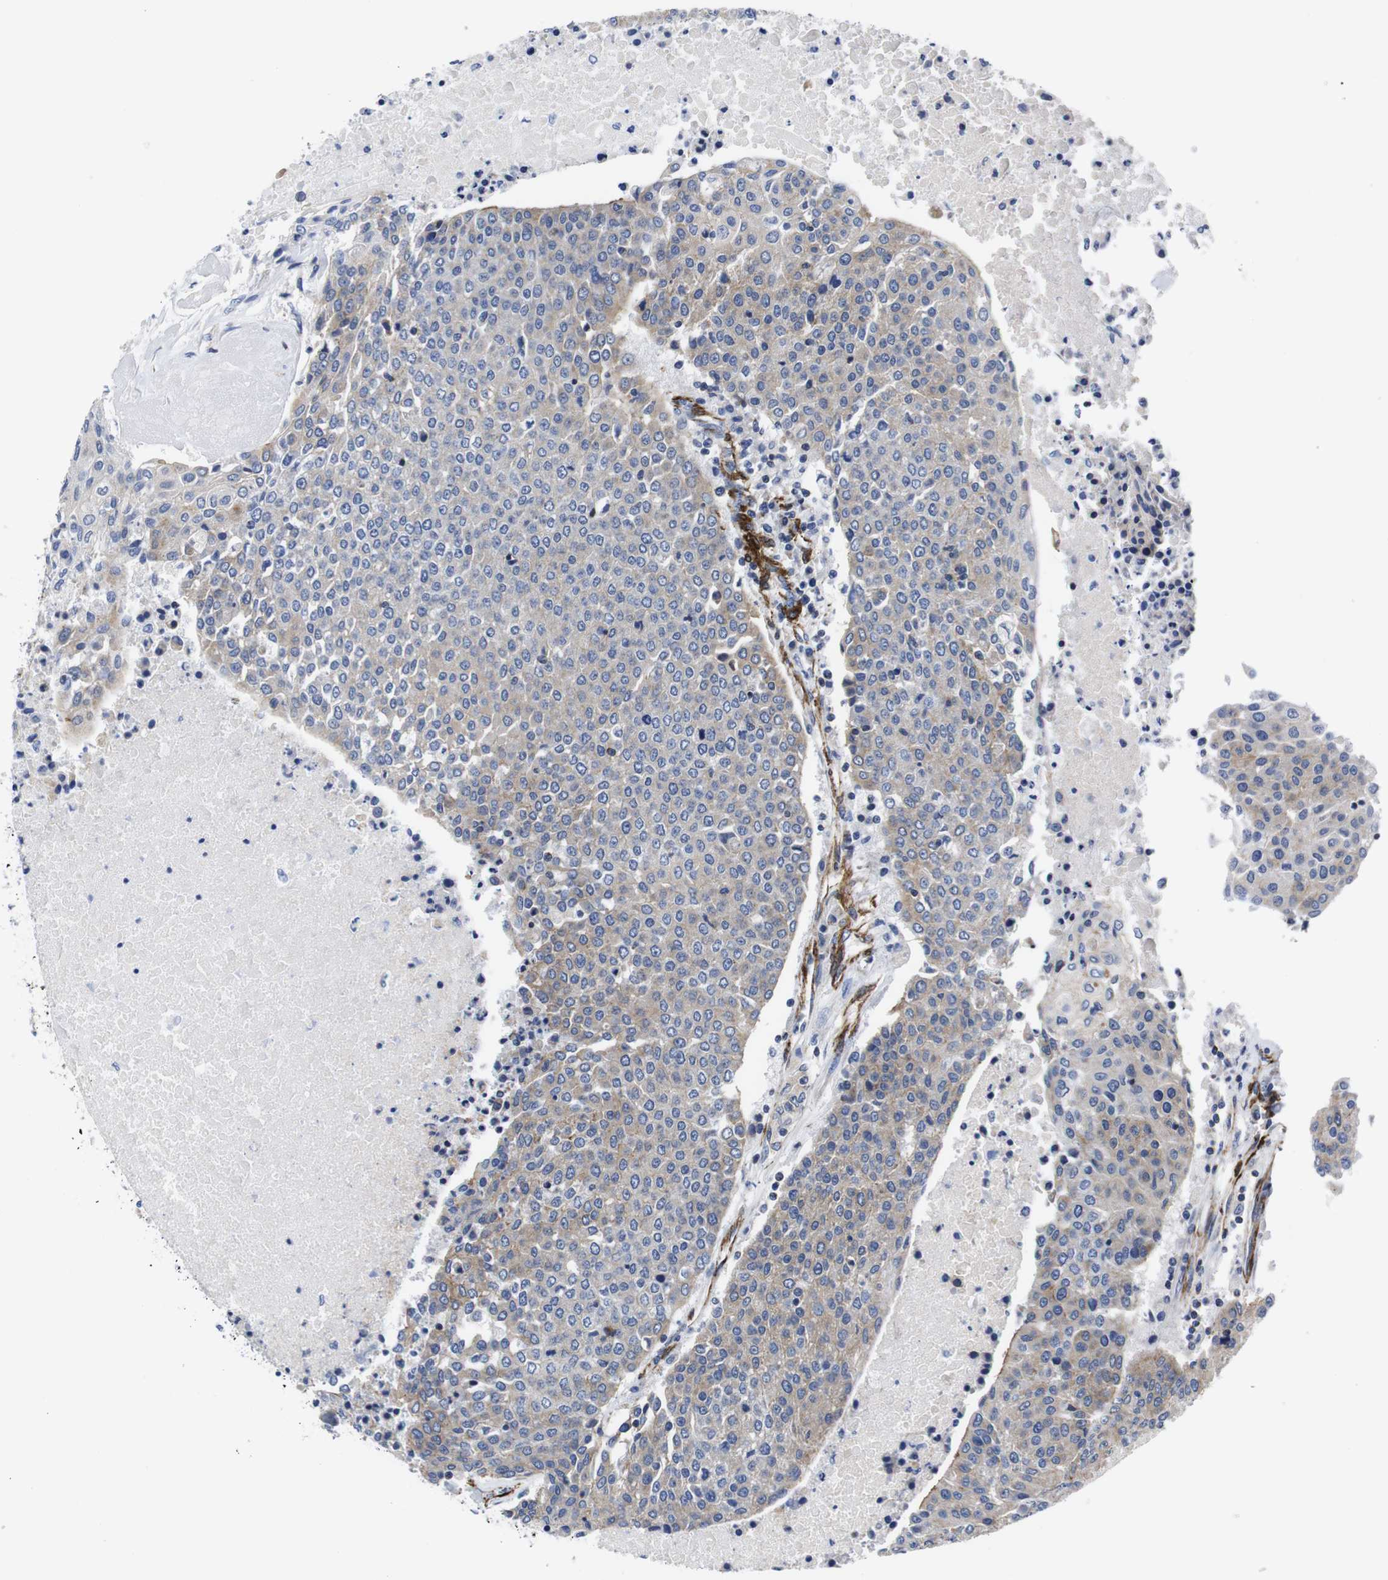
{"staining": {"intensity": "weak", "quantity": ">75%", "location": "cytoplasmic/membranous"}, "tissue": "urothelial cancer", "cell_type": "Tumor cells", "image_type": "cancer", "snomed": [{"axis": "morphology", "description": "Urothelial carcinoma, High grade"}, {"axis": "topography", "description": "Urinary bladder"}], "caption": "Immunohistochemistry micrograph of human urothelial cancer stained for a protein (brown), which shows low levels of weak cytoplasmic/membranous expression in about >75% of tumor cells.", "gene": "WNT10A", "patient": {"sex": "female", "age": 85}}